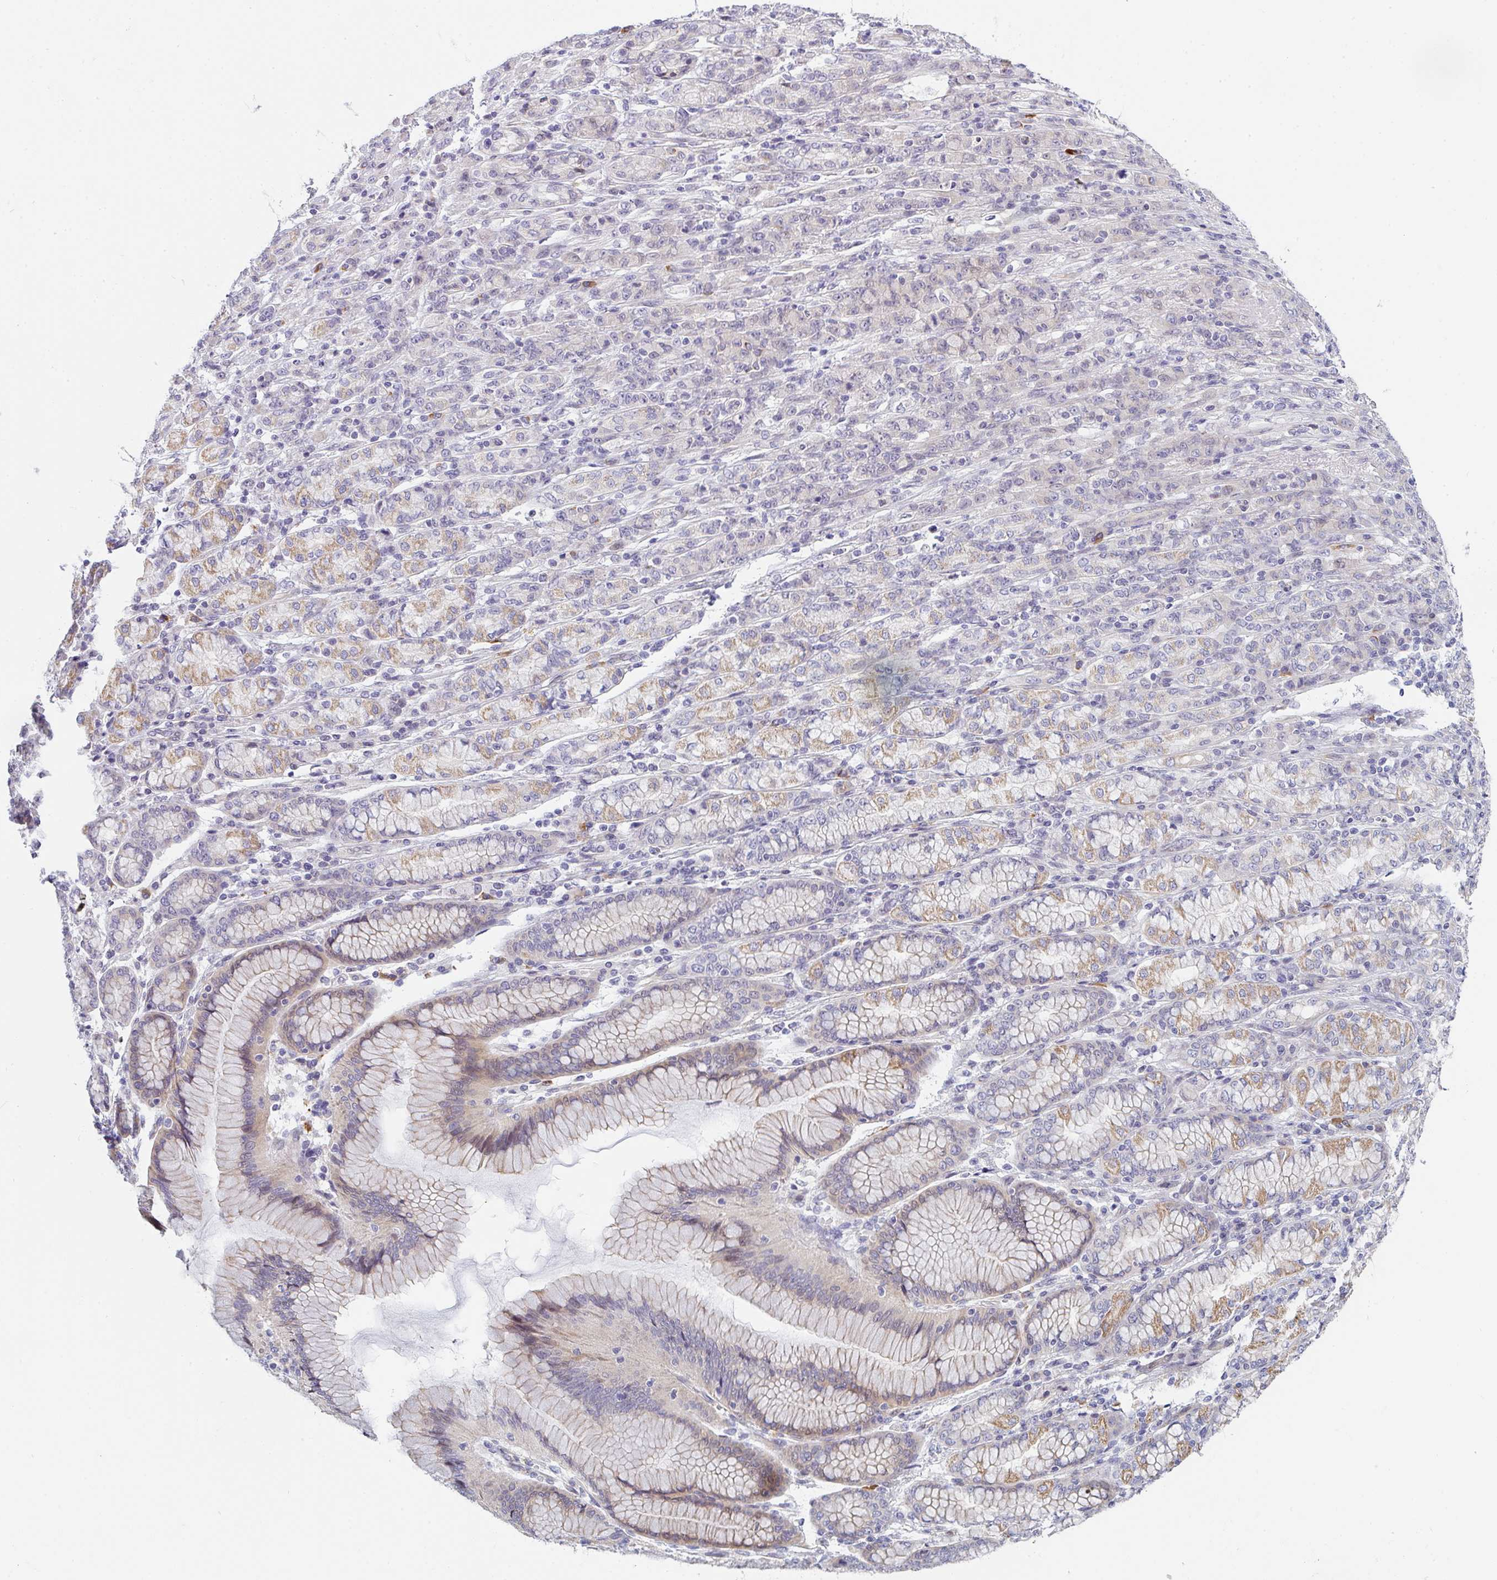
{"staining": {"intensity": "negative", "quantity": "none", "location": "none"}, "tissue": "stomach cancer", "cell_type": "Tumor cells", "image_type": "cancer", "snomed": [{"axis": "morphology", "description": "Normal tissue, NOS"}, {"axis": "morphology", "description": "Adenocarcinoma, NOS"}, {"axis": "topography", "description": "Stomach"}], "caption": "There is no significant positivity in tumor cells of stomach cancer (adenocarcinoma). (Brightfield microscopy of DAB (3,3'-diaminobenzidine) immunohistochemistry (IHC) at high magnification).", "gene": "TNFRSF10A", "patient": {"sex": "female", "age": 79}}